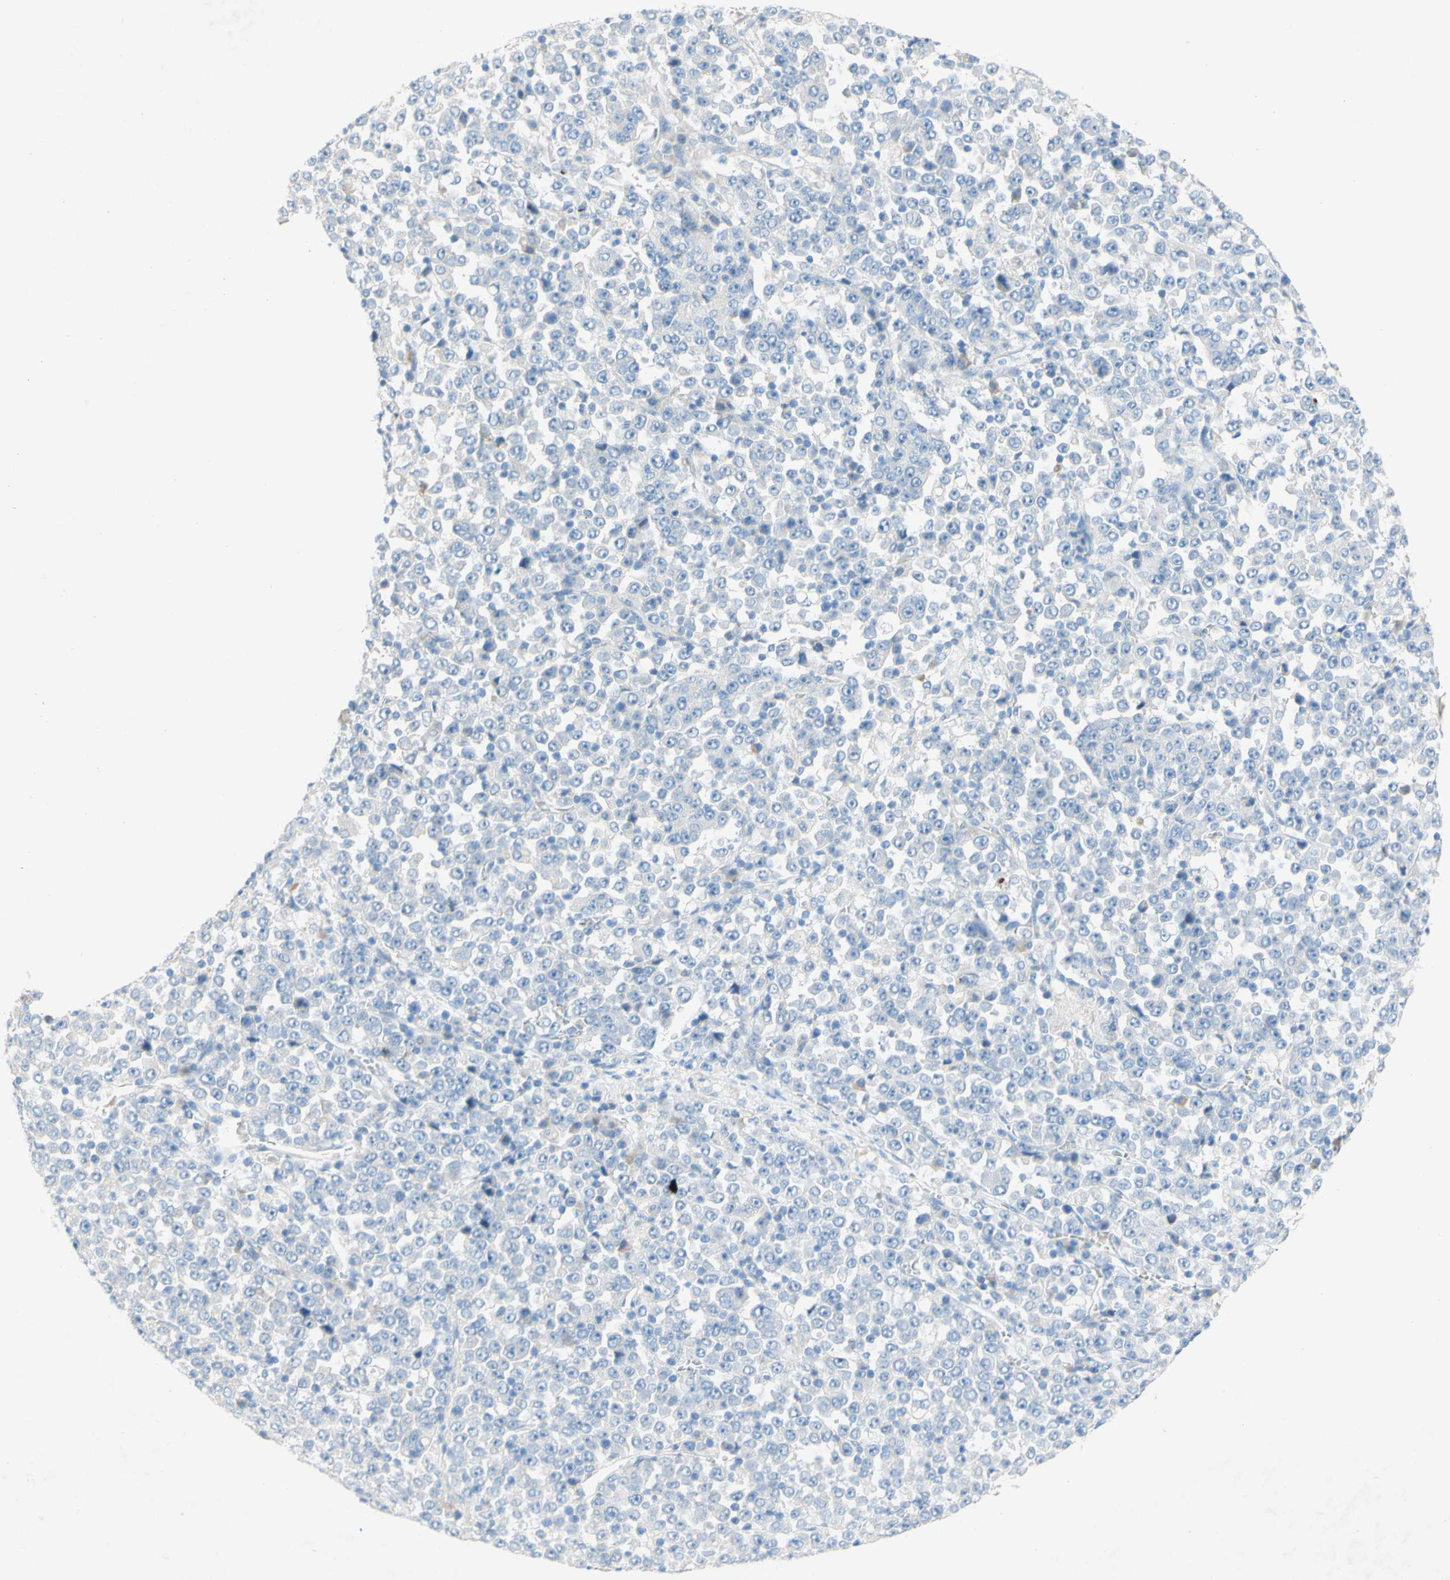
{"staining": {"intensity": "negative", "quantity": "none", "location": "none"}, "tissue": "stomach cancer", "cell_type": "Tumor cells", "image_type": "cancer", "snomed": [{"axis": "morphology", "description": "Normal tissue, NOS"}, {"axis": "morphology", "description": "Adenocarcinoma, NOS"}, {"axis": "topography", "description": "Stomach, upper"}, {"axis": "topography", "description": "Stomach"}], "caption": "IHC of human stomach cancer (adenocarcinoma) exhibits no staining in tumor cells.", "gene": "ACADL", "patient": {"sex": "male", "age": 59}}